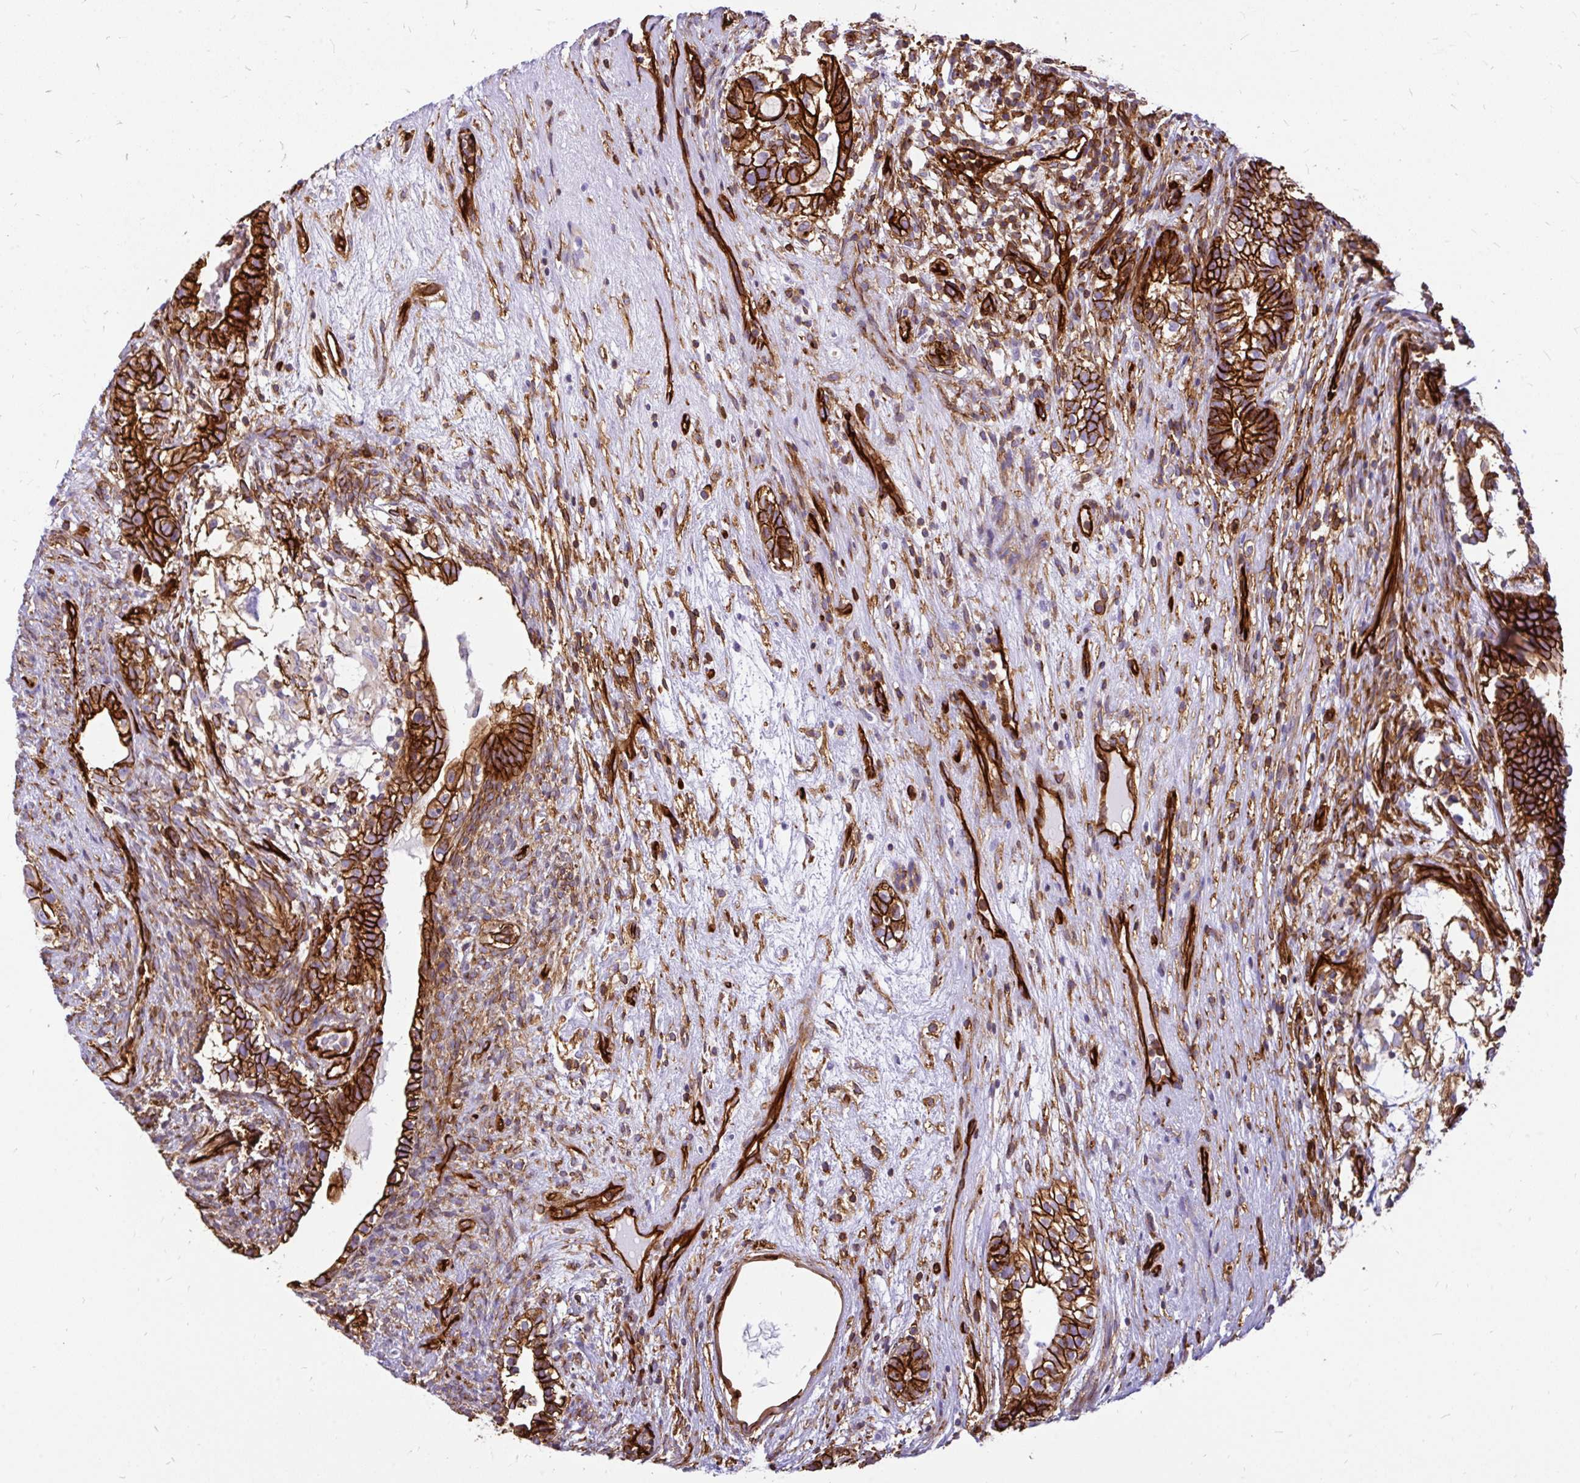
{"staining": {"intensity": "strong", "quantity": ">75%", "location": "cytoplasmic/membranous"}, "tissue": "testis cancer", "cell_type": "Tumor cells", "image_type": "cancer", "snomed": [{"axis": "morphology", "description": "Seminoma, NOS"}, {"axis": "morphology", "description": "Carcinoma, Embryonal, NOS"}, {"axis": "topography", "description": "Testis"}], "caption": "Human testis cancer stained for a protein (brown) reveals strong cytoplasmic/membranous positive positivity in about >75% of tumor cells.", "gene": "MAP1LC3B", "patient": {"sex": "male", "age": 41}}